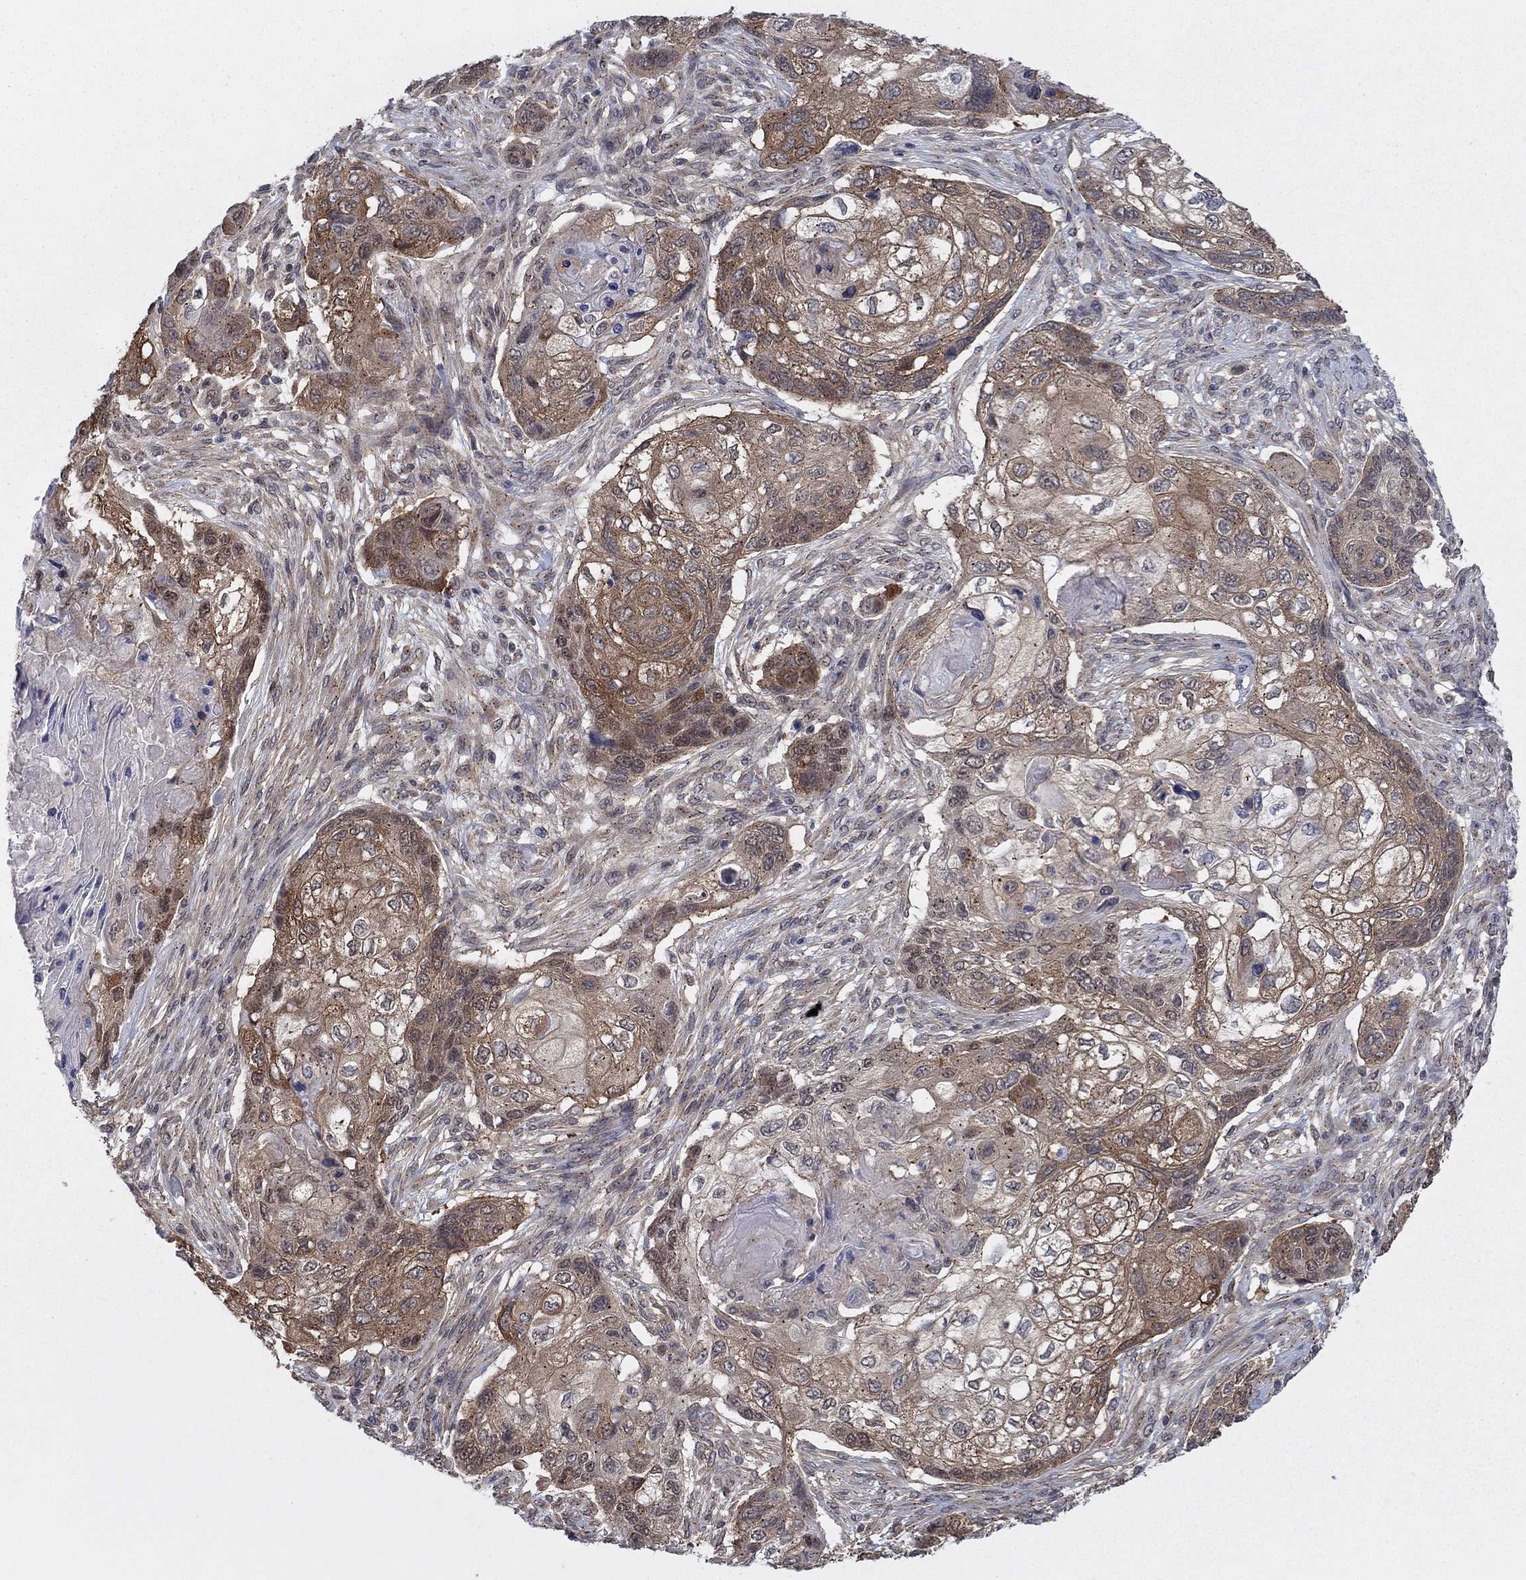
{"staining": {"intensity": "moderate", "quantity": "25%-75%", "location": "cytoplasmic/membranous"}, "tissue": "lung cancer", "cell_type": "Tumor cells", "image_type": "cancer", "snomed": [{"axis": "morphology", "description": "Normal tissue, NOS"}, {"axis": "morphology", "description": "Squamous cell carcinoma, NOS"}, {"axis": "topography", "description": "Bronchus"}, {"axis": "topography", "description": "Lung"}], "caption": "Immunohistochemical staining of human lung cancer (squamous cell carcinoma) demonstrates medium levels of moderate cytoplasmic/membranous expression in about 25%-75% of tumor cells.", "gene": "SH3RF1", "patient": {"sex": "male", "age": 69}}